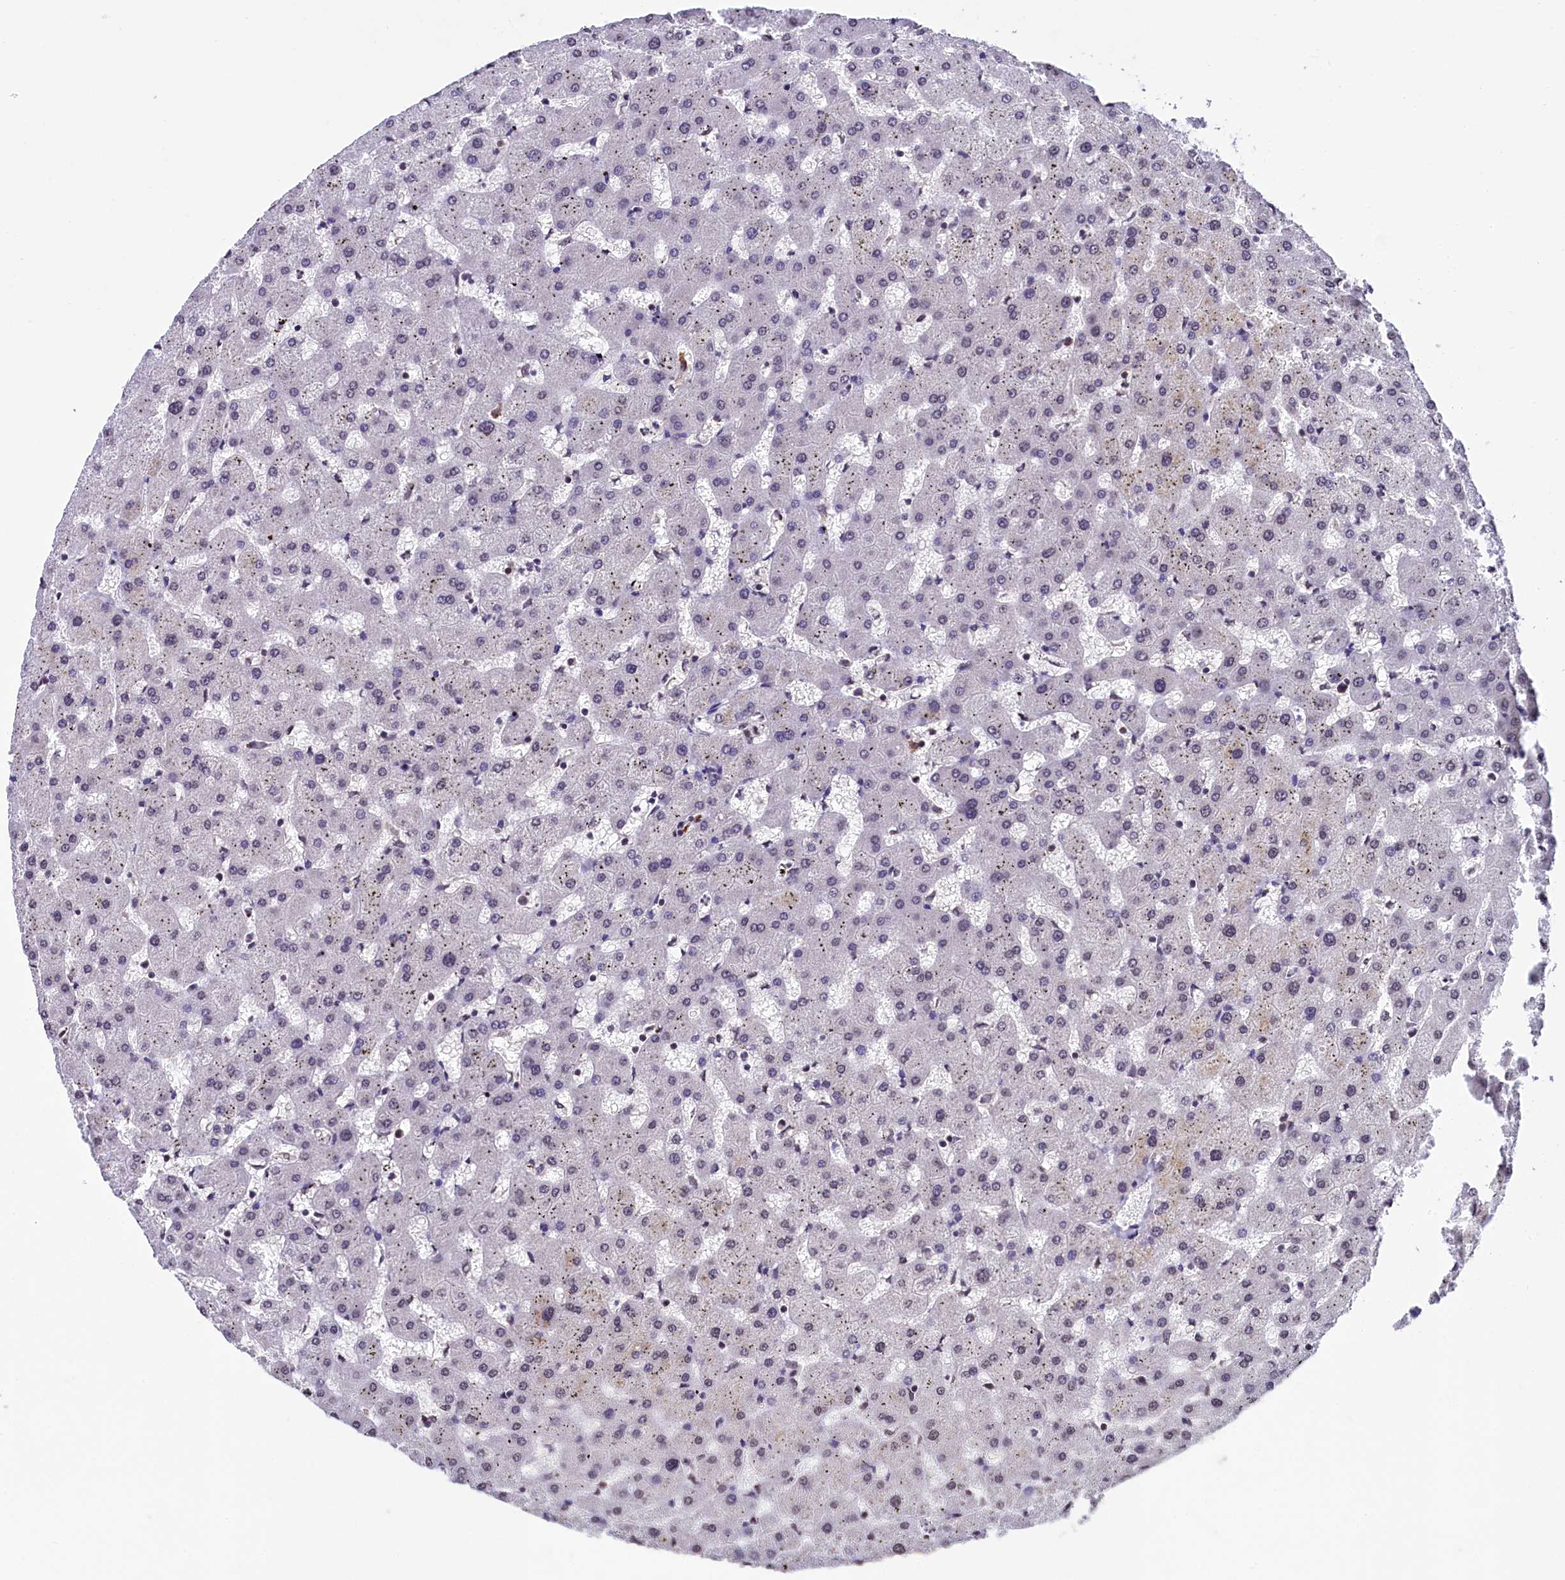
{"staining": {"intensity": "negative", "quantity": "none", "location": "none"}, "tissue": "liver", "cell_type": "Cholangiocytes", "image_type": "normal", "snomed": [{"axis": "morphology", "description": "Normal tissue, NOS"}, {"axis": "topography", "description": "Liver"}], "caption": "Cholangiocytes are negative for brown protein staining in unremarkable liver. (DAB (3,3'-diaminobenzidine) IHC with hematoxylin counter stain).", "gene": "ZNF2", "patient": {"sex": "female", "age": 63}}